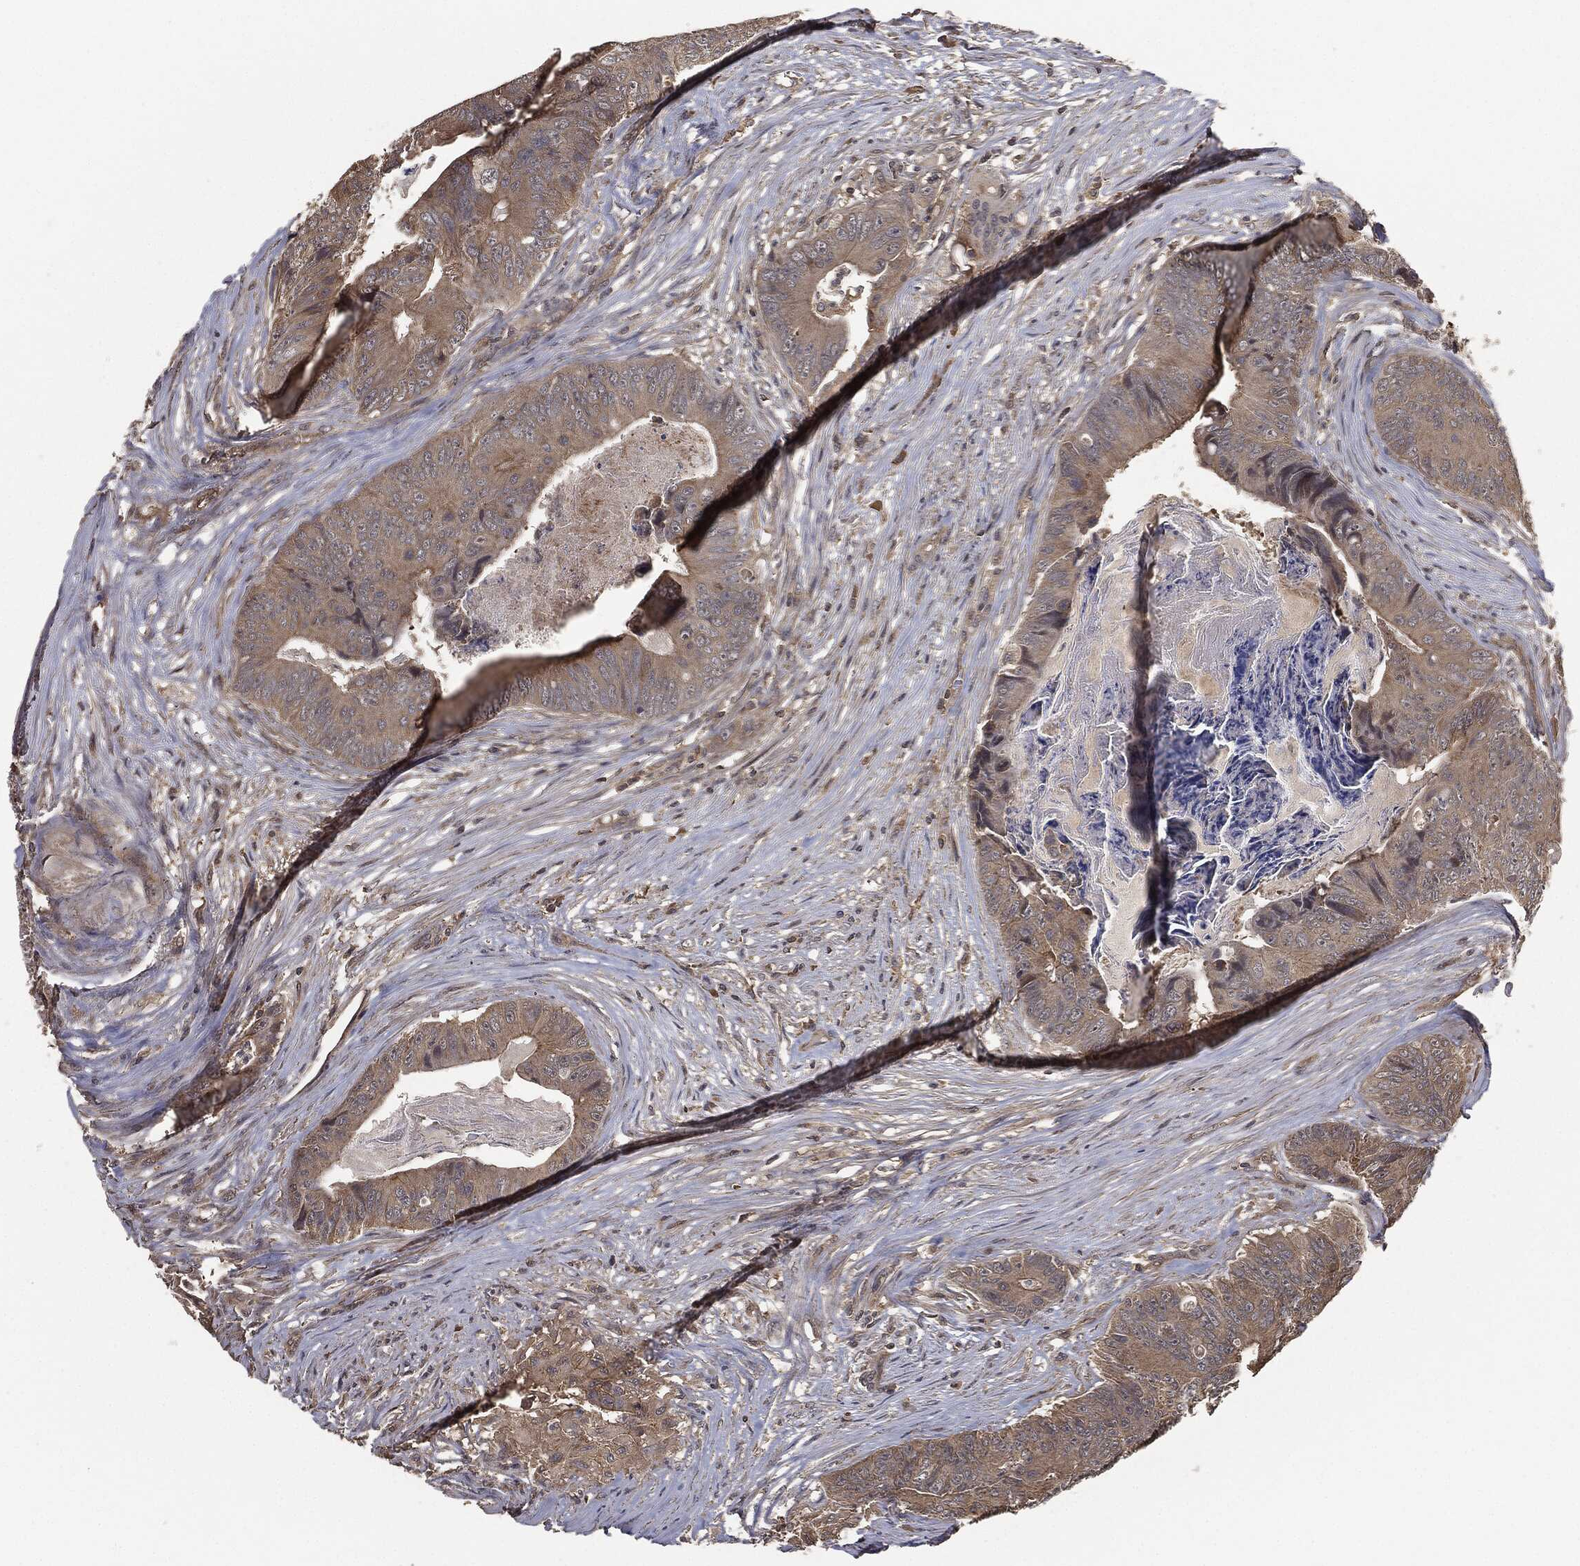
{"staining": {"intensity": "weak", "quantity": "25%-75%", "location": "cytoplasmic/membranous"}, "tissue": "colorectal cancer", "cell_type": "Tumor cells", "image_type": "cancer", "snomed": [{"axis": "morphology", "description": "Adenocarcinoma, NOS"}, {"axis": "topography", "description": "Colon"}], "caption": "High-magnification brightfield microscopy of adenocarcinoma (colorectal) stained with DAB (3,3'-diaminobenzidine) (brown) and counterstained with hematoxylin (blue). tumor cells exhibit weak cytoplasmic/membranous expression is identified in about25%-75% of cells.", "gene": "ERBIN", "patient": {"sex": "male", "age": 84}}